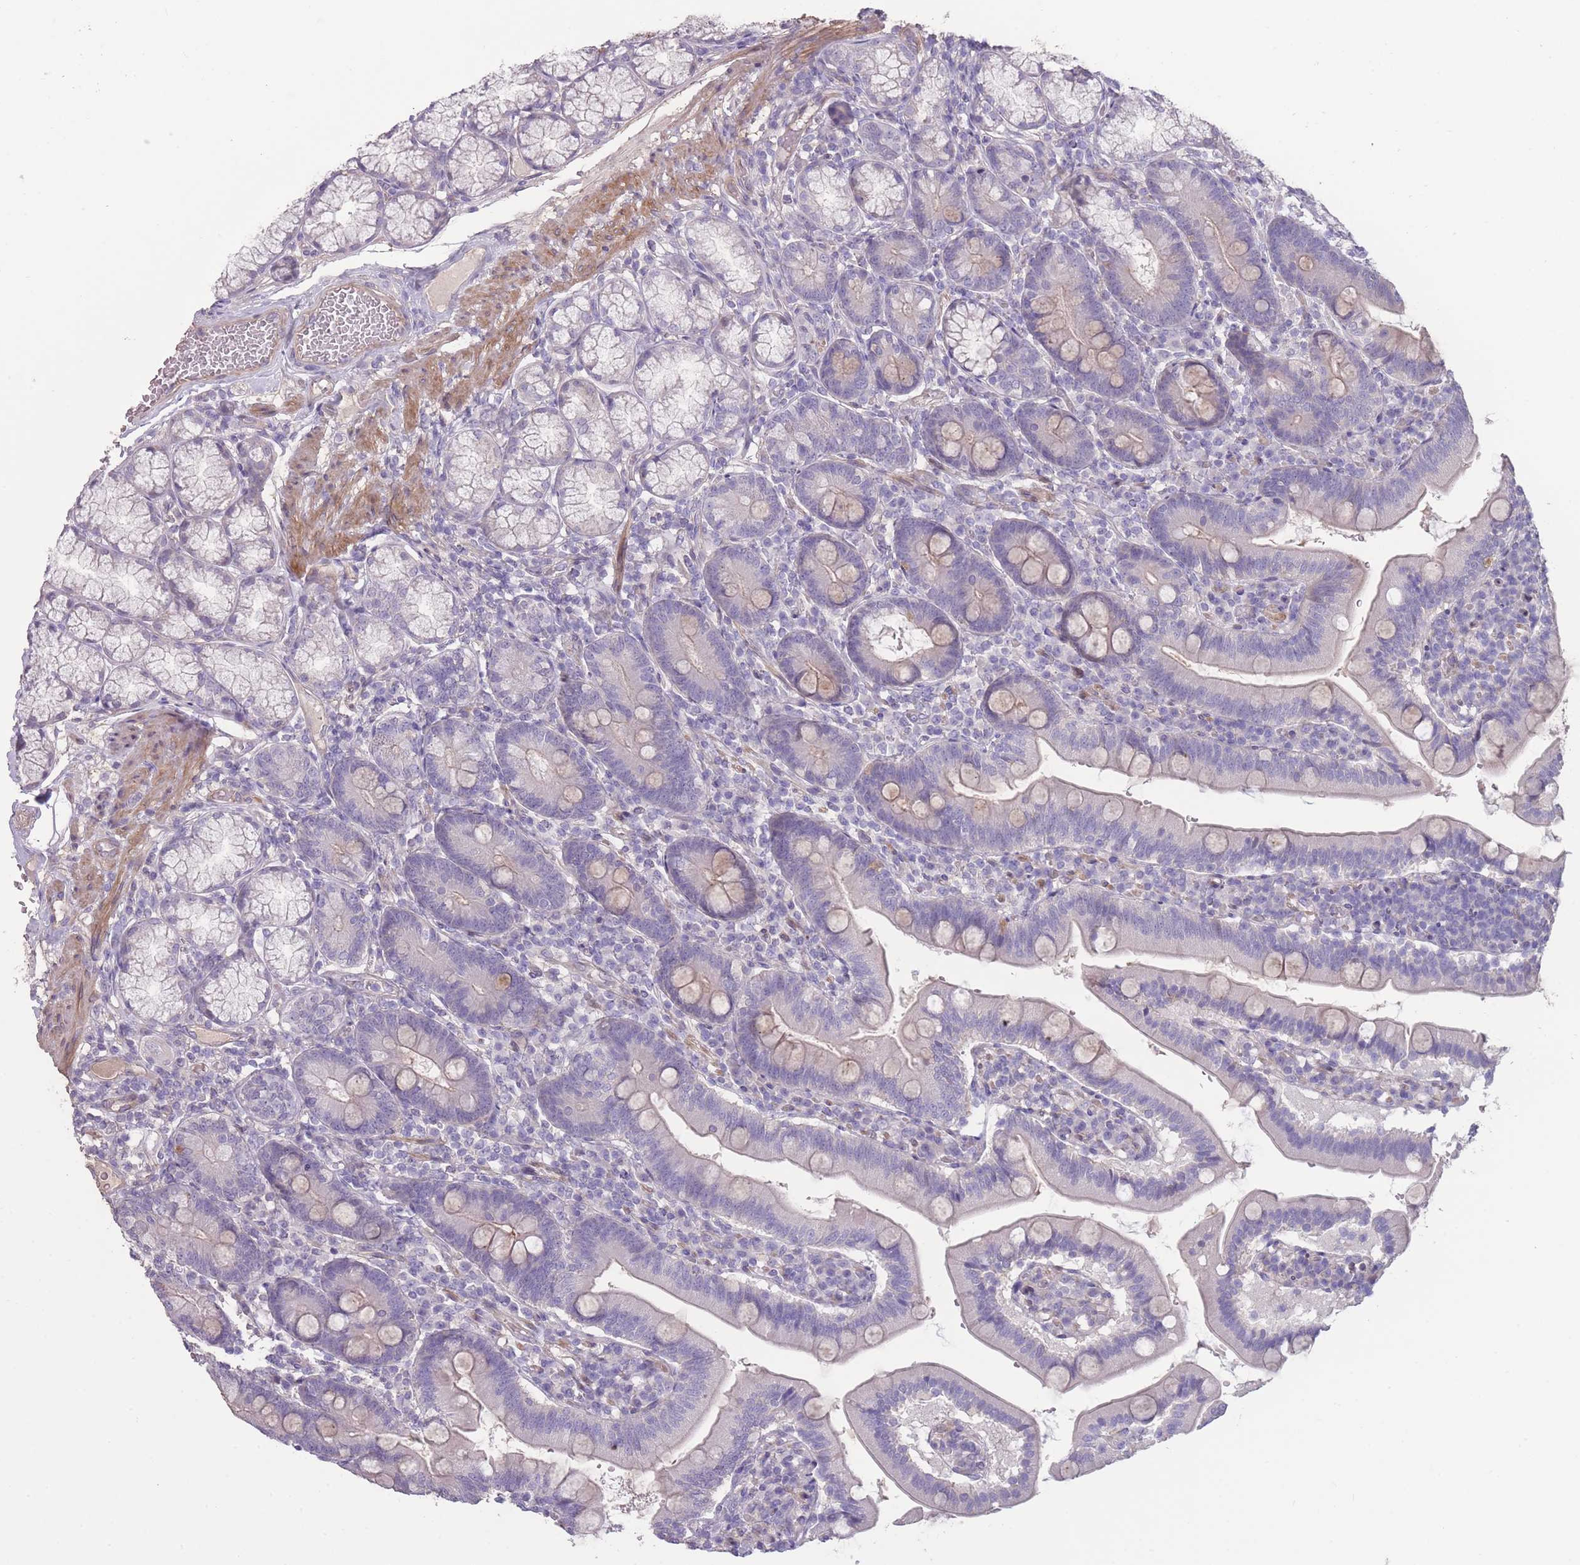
{"staining": {"intensity": "weak", "quantity": "<25%", "location": "cytoplasmic/membranous"}, "tissue": "duodenum", "cell_type": "Glandular cells", "image_type": "normal", "snomed": [{"axis": "morphology", "description": "Normal tissue, NOS"}, {"axis": "topography", "description": "Duodenum"}], "caption": "IHC of benign human duodenum reveals no positivity in glandular cells.", "gene": "RSPH10B2", "patient": {"sex": "female", "age": 67}}